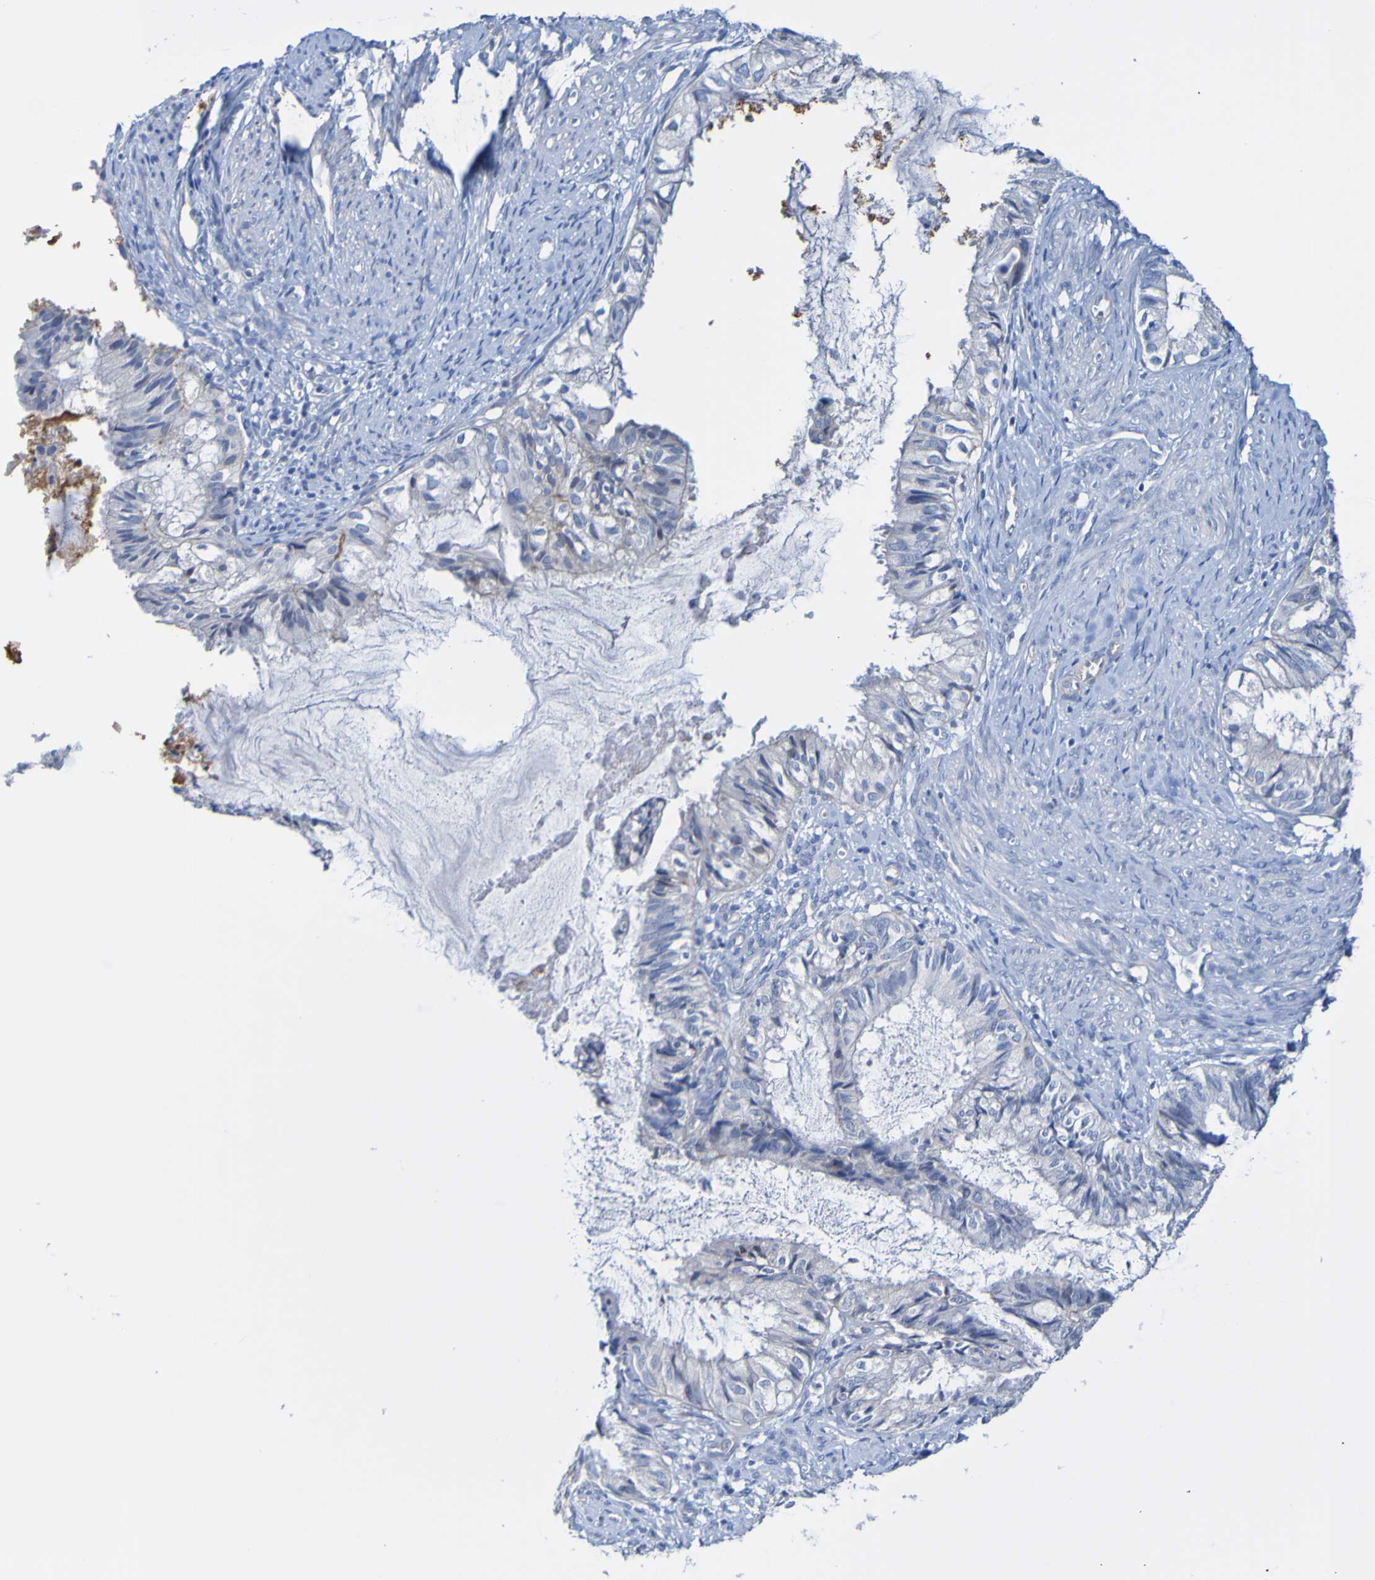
{"staining": {"intensity": "negative", "quantity": "none", "location": "none"}, "tissue": "cervical cancer", "cell_type": "Tumor cells", "image_type": "cancer", "snomed": [{"axis": "morphology", "description": "Normal tissue, NOS"}, {"axis": "morphology", "description": "Adenocarcinoma, NOS"}, {"axis": "topography", "description": "Cervix"}, {"axis": "topography", "description": "Endometrium"}], "caption": "An immunohistochemistry (IHC) histopathology image of cervical adenocarcinoma is shown. There is no staining in tumor cells of cervical adenocarcinoma.", "gene": "ACMSD", "patient": {"sex": "female", "age": 86}}